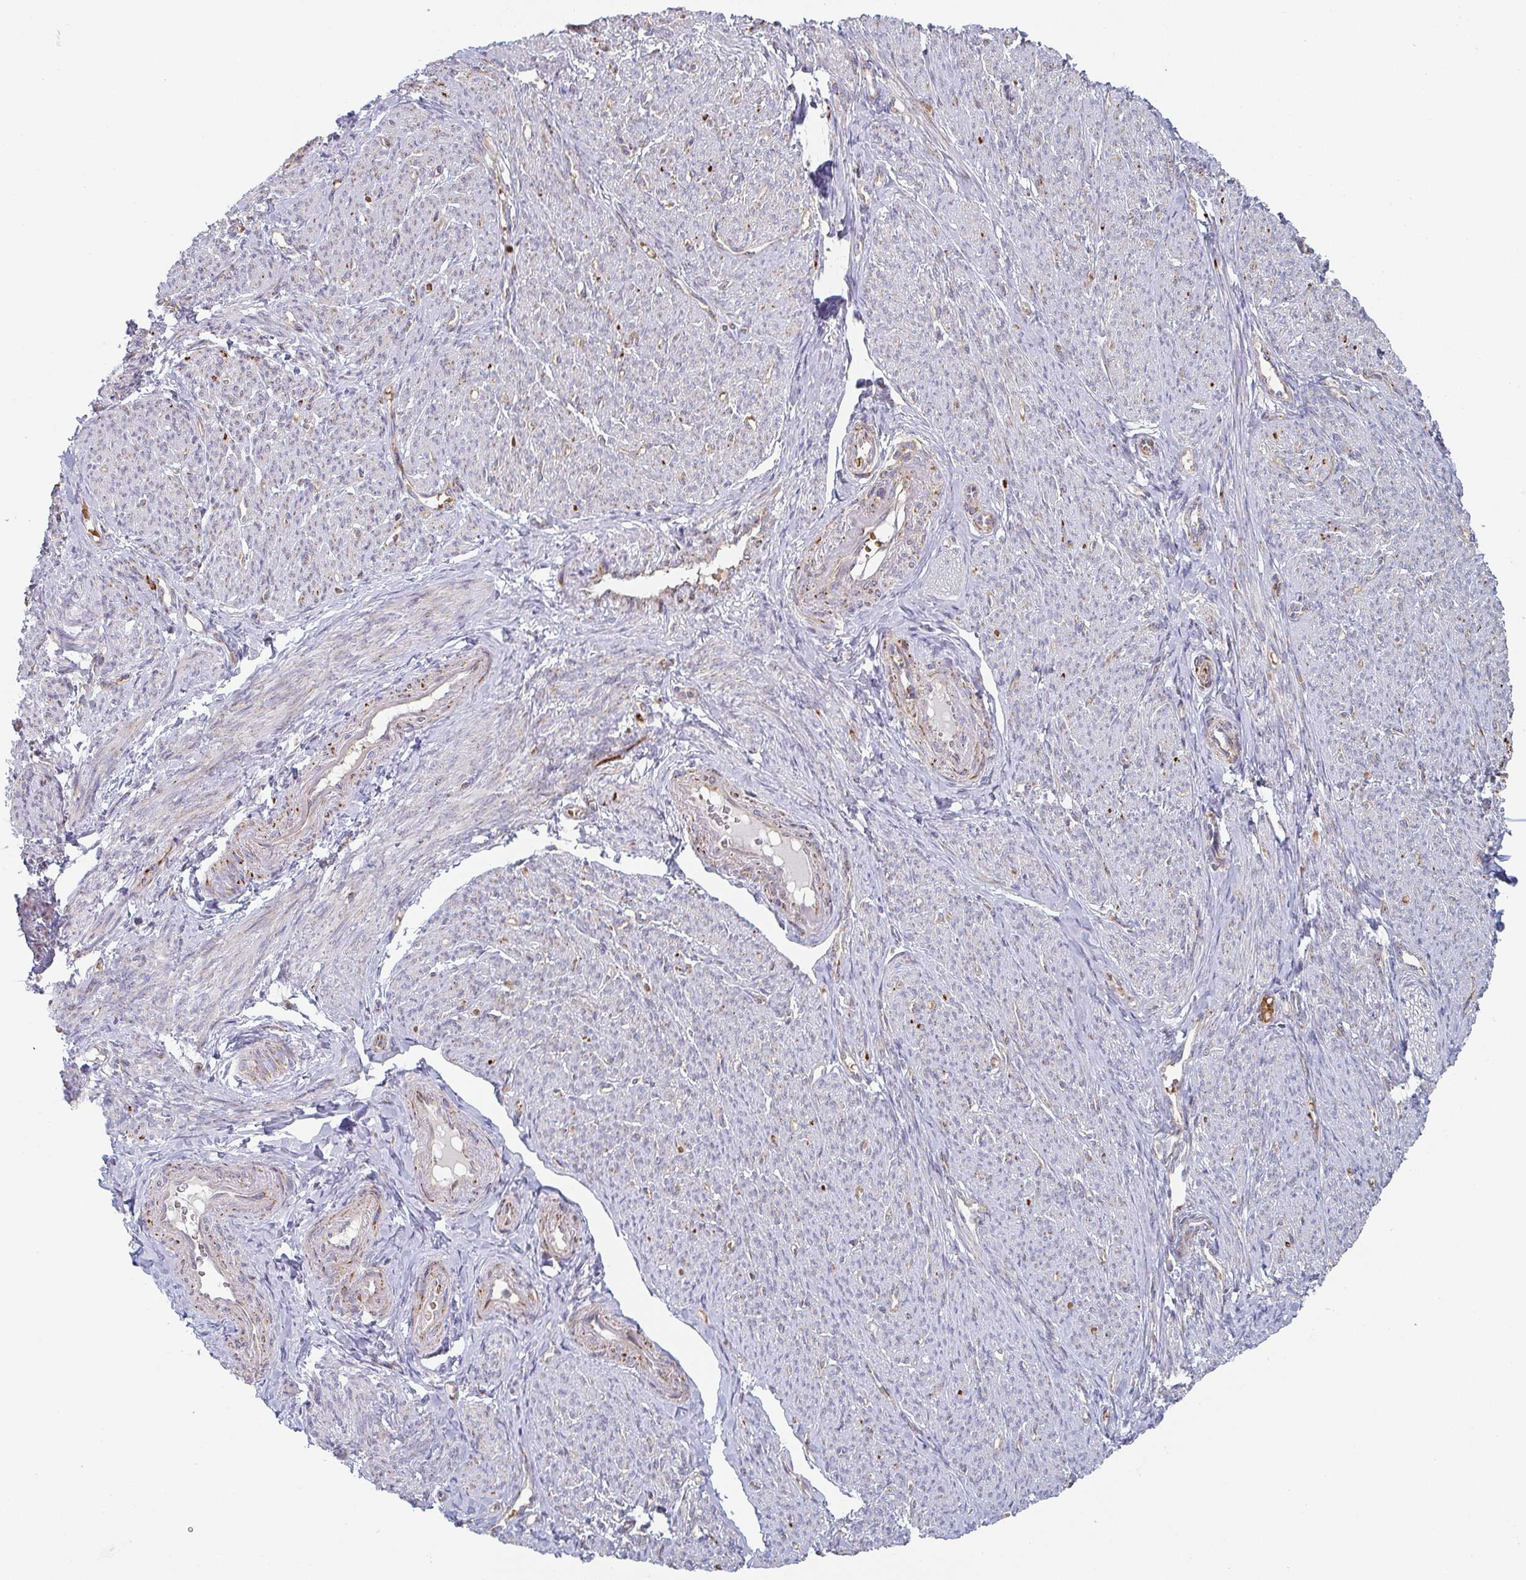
{"staining": {"intensity": "weak", "quantity": "<25%", "location": "cytoplasmic/membranous"}, "tissue": "smooth muscle", "cell_type": "Smooth muscle cells", "image_type": "normal", "snomed": [{"axis": "morphology", "description": "Normal tissue, NOS"}, {"axis": "topography", "description": "Smooth muscle"}], "caption": "Smooth muscle cells show no significant protein staining in unremarkable smooth muscle. Nuclei are stained in blue.", "gene": "ZNF526", "patient": {"sex": "female", "age": 65}}